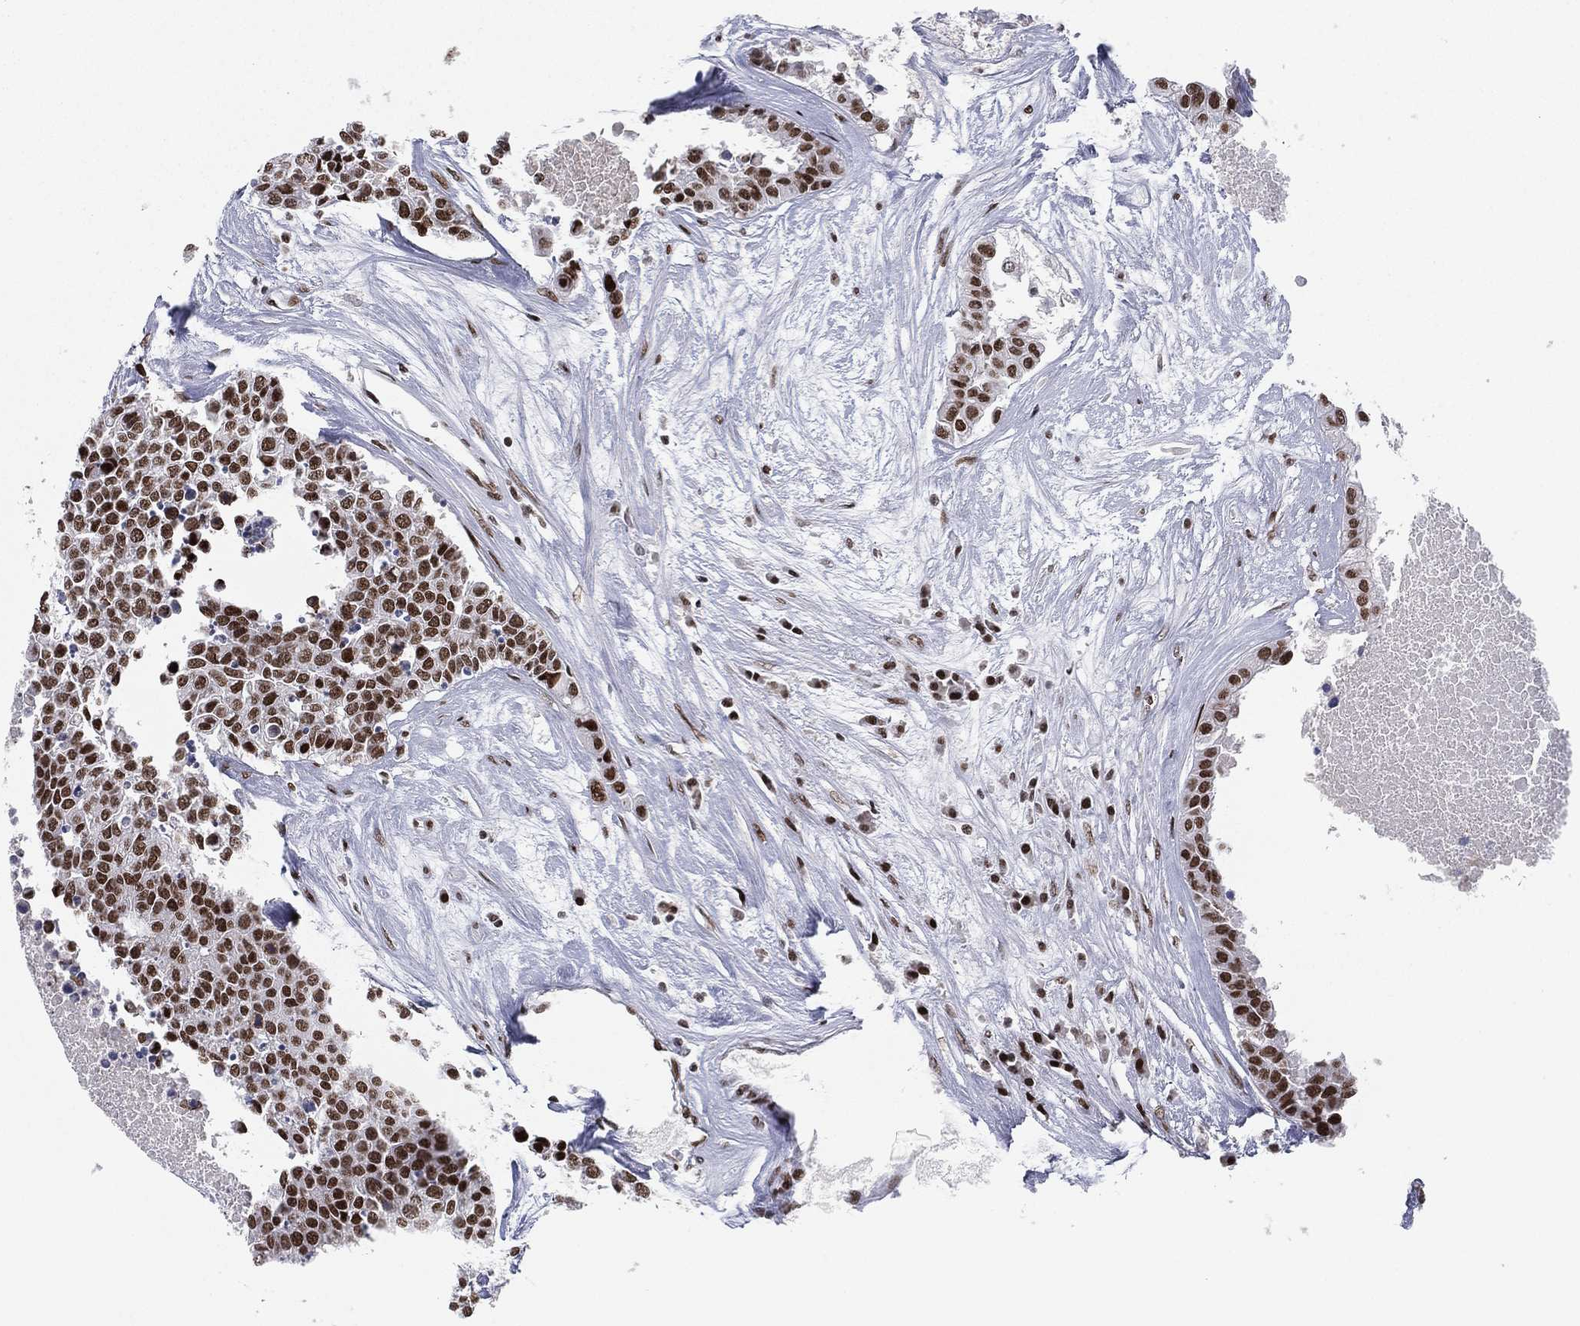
{"staining": {"intensity": "moderate", "quantity": ">75%", "location": "nuclear"}, "tissue": "carcinoid", "cell_type": "Tumor cells", "image_type": "cancer", "snomed": [{"axis": "morphology", "description": "Carcinoid, malignant, NOS"}, {"axis": "topography", "description": "Colon"}], "caption": "Immunohistochemistry photomicrograph of neoplastic tissue: human carcinoid stained using IHC displays medium levels of moderate protein expression localized specifically in the nuclear of tumor cells, appearing as a nuclear brown color.", "gene": "RTF1", "patient": {"sex": "male", "age": 81}}